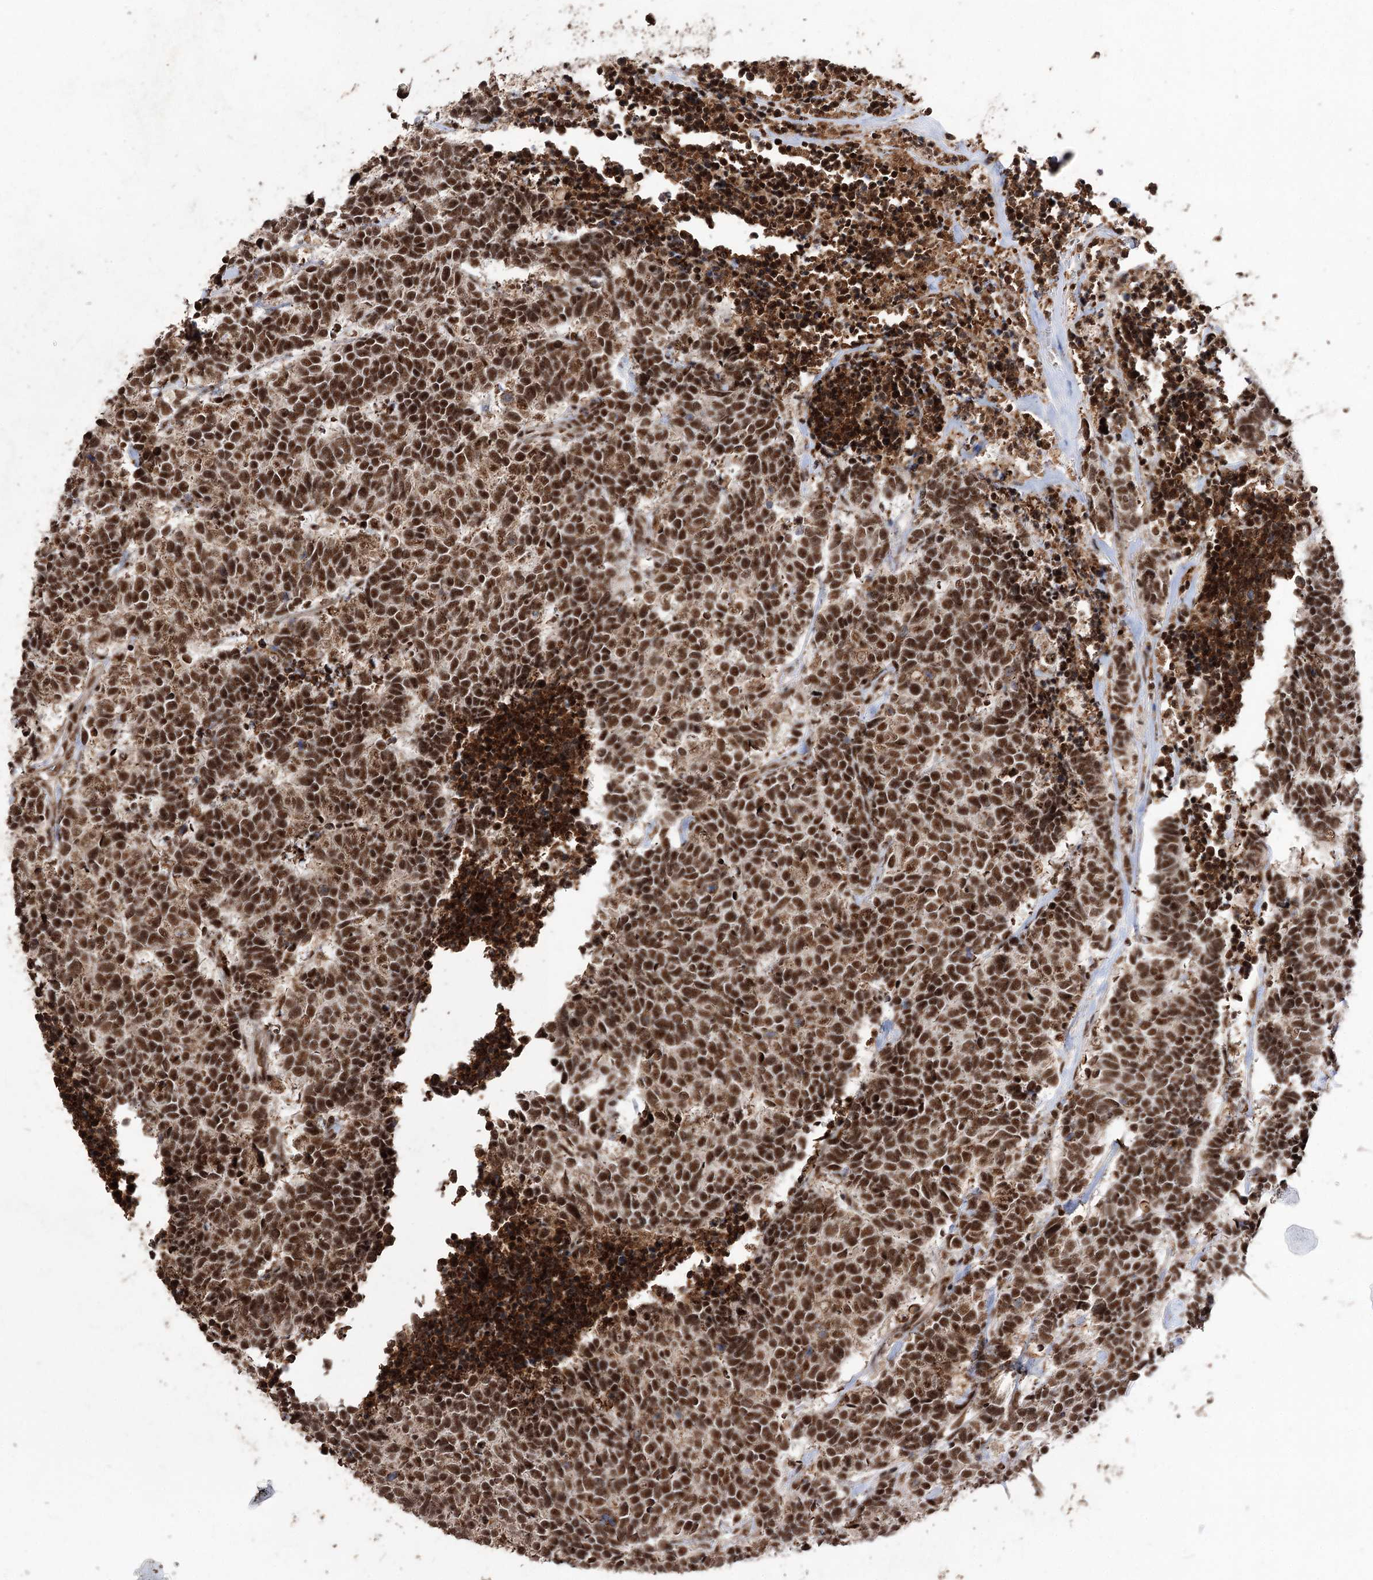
{"staining": {"intensity": "strong", "quantity": ">75%", "location": "nuclear"}, "tissue": "carcinoid", "cell_type": "Tumor cells", "image_type": "cancer", "snomed": [{"axis": "morphology", "description": "Carcinoma, NOS"}, {"axis": "morphology", "description": "Carcinoid, malignant, NOS"}, {"axis": "topography", "description": "Urinary bladder"}], "caption": "Immunohistochemical staining of human carcinoid demonstrates strong nuclear protein positivity in approximately >75% of tumor cells. The protein is shown in brown color, while the nuclei are stained blue.", "gene": "U2SURP", "patient": {"sex": "male", "age": 57}}